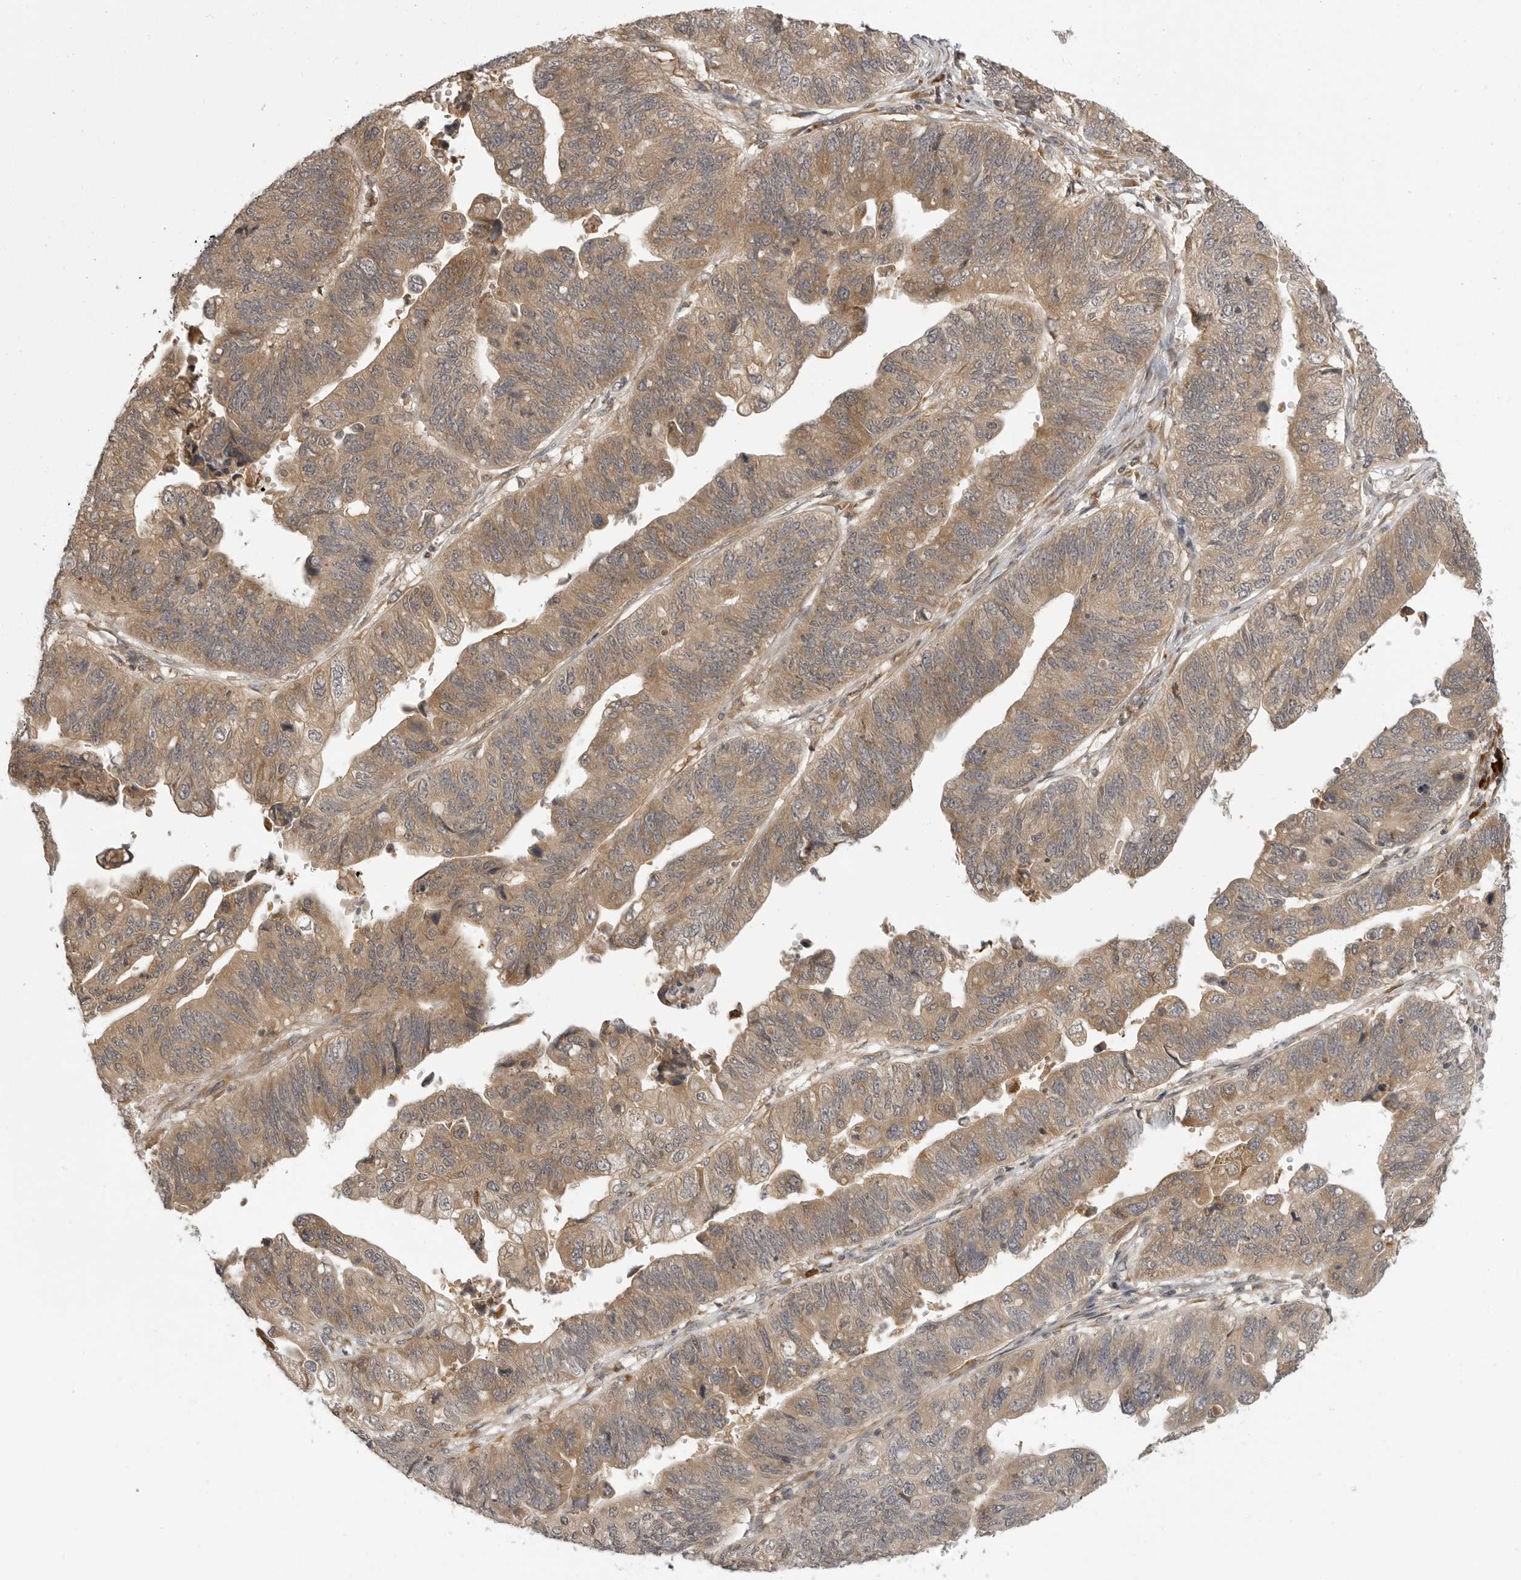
{"staining": {"intensity": "moderate", "quantity": ">75%", "location": "cytoplasmic/membranous"}, "tissue": "stomach cancer", "cell_type": "Tumor cells", "image_type": "cancer", "snomed": [{"axis": "morphology", "description": "Adenocarcinoma, NOS"}, {"axis": "topography", "description": "Stomach"}], "caption": "An immunohistochemistry histopathology image of tumor tissue is shown. Protein staining in brown shows moderate cytoplasmic/membranous positivity in adenocarcinoma (stomach) within tumor cells.", "gene": "PRRC2A", "patient": {"sex": "male", "age": 59}}